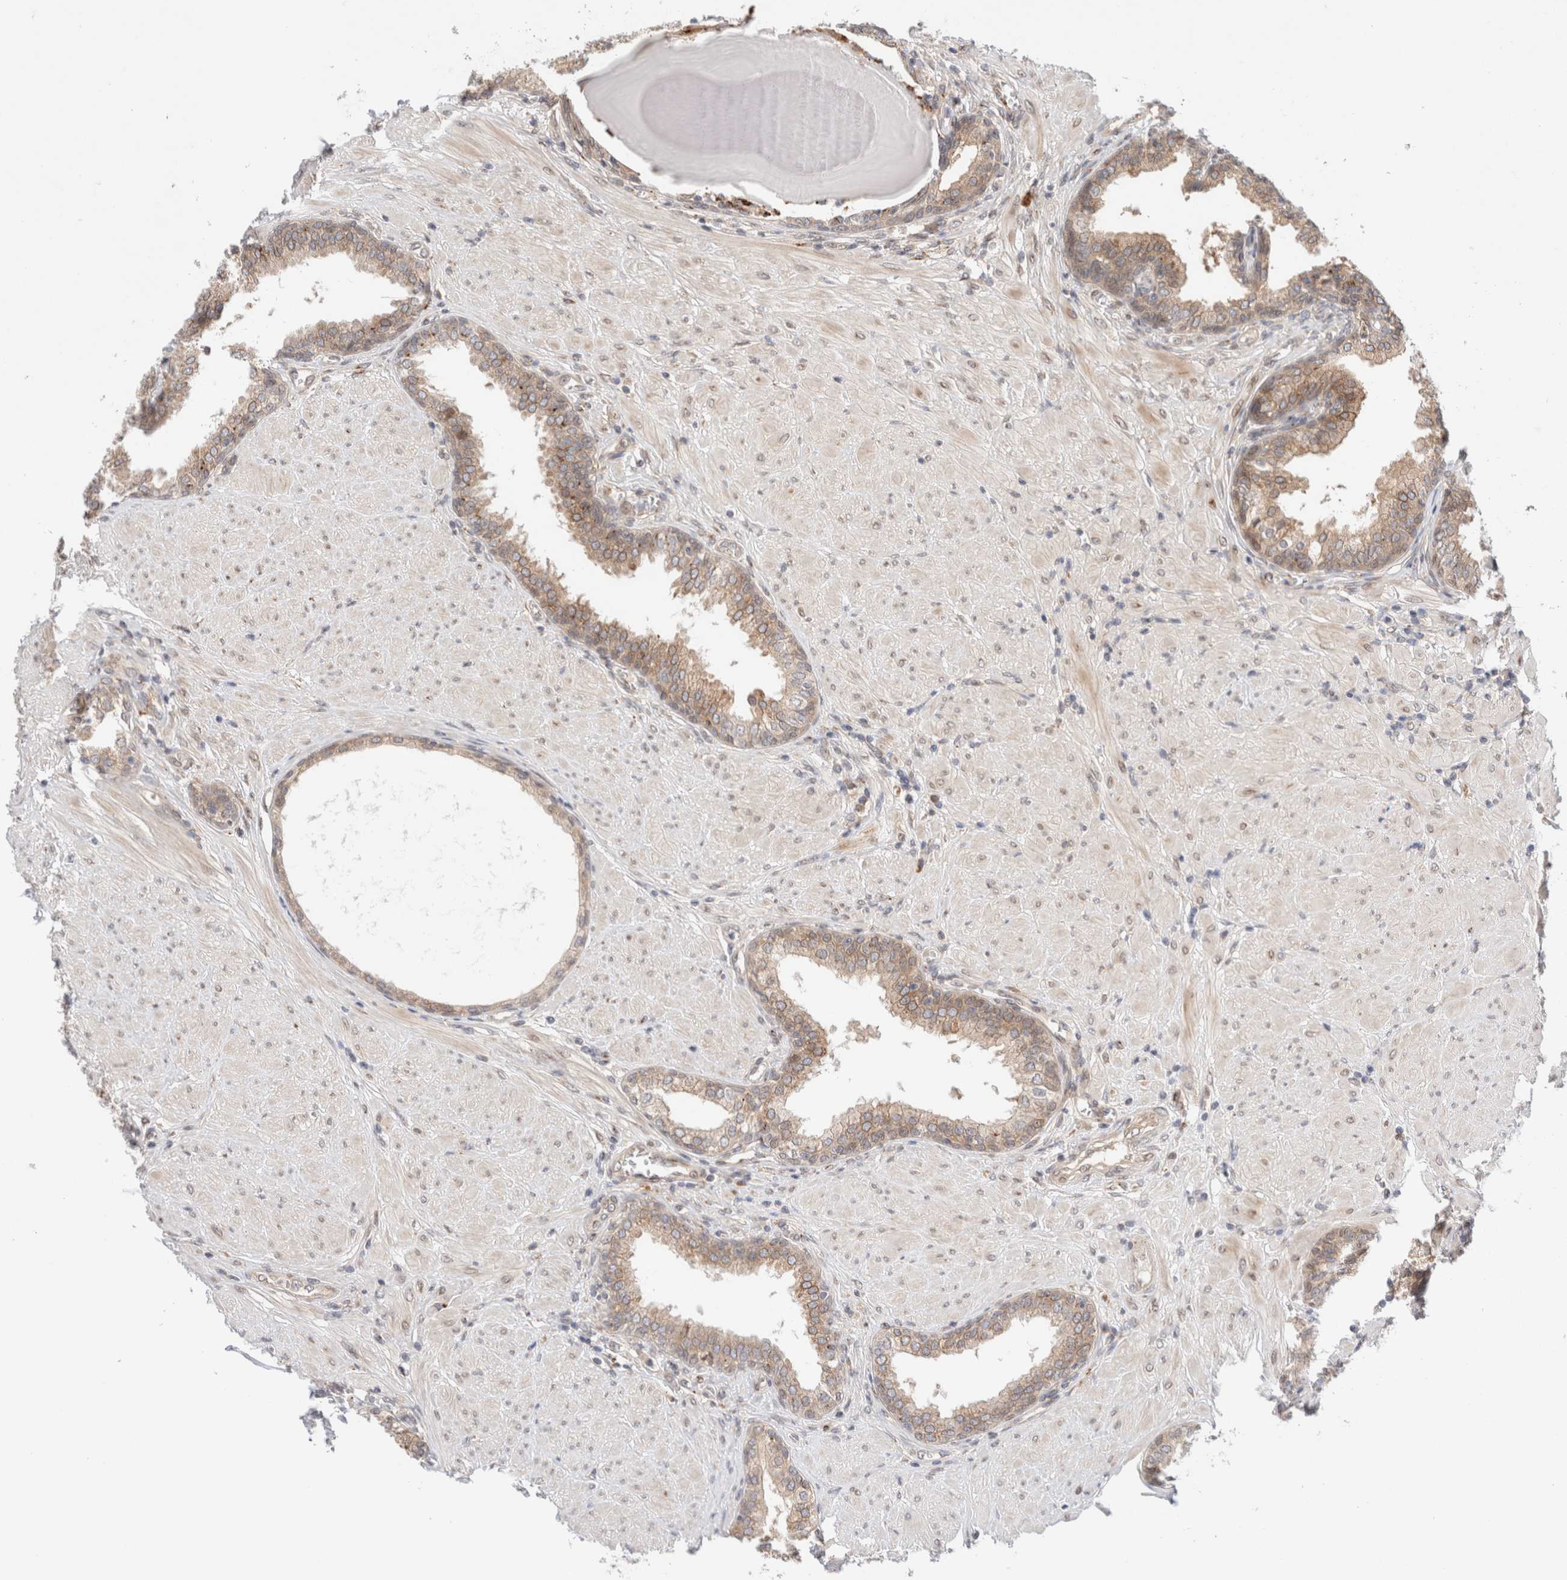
{"staining": {"intensity": "moderate", "quantity": ">75%", "location": "cytoplasmic/membranous"}, "tissue": "prostate", "cell_type": "Glandular cells", "image_type": "normal", "snomed": [{"axis": "morphology", "description": "Normal tissue, NOS"}, {"axis": "topography", "description": "Prostate"}], "caption": "The immunohistochemical stain labels moderate cytoplasmic/membranous expression in glandular cells of benign prostate.", "gene": "GCN1", "patient": {"sex": "male", "age": 51}}